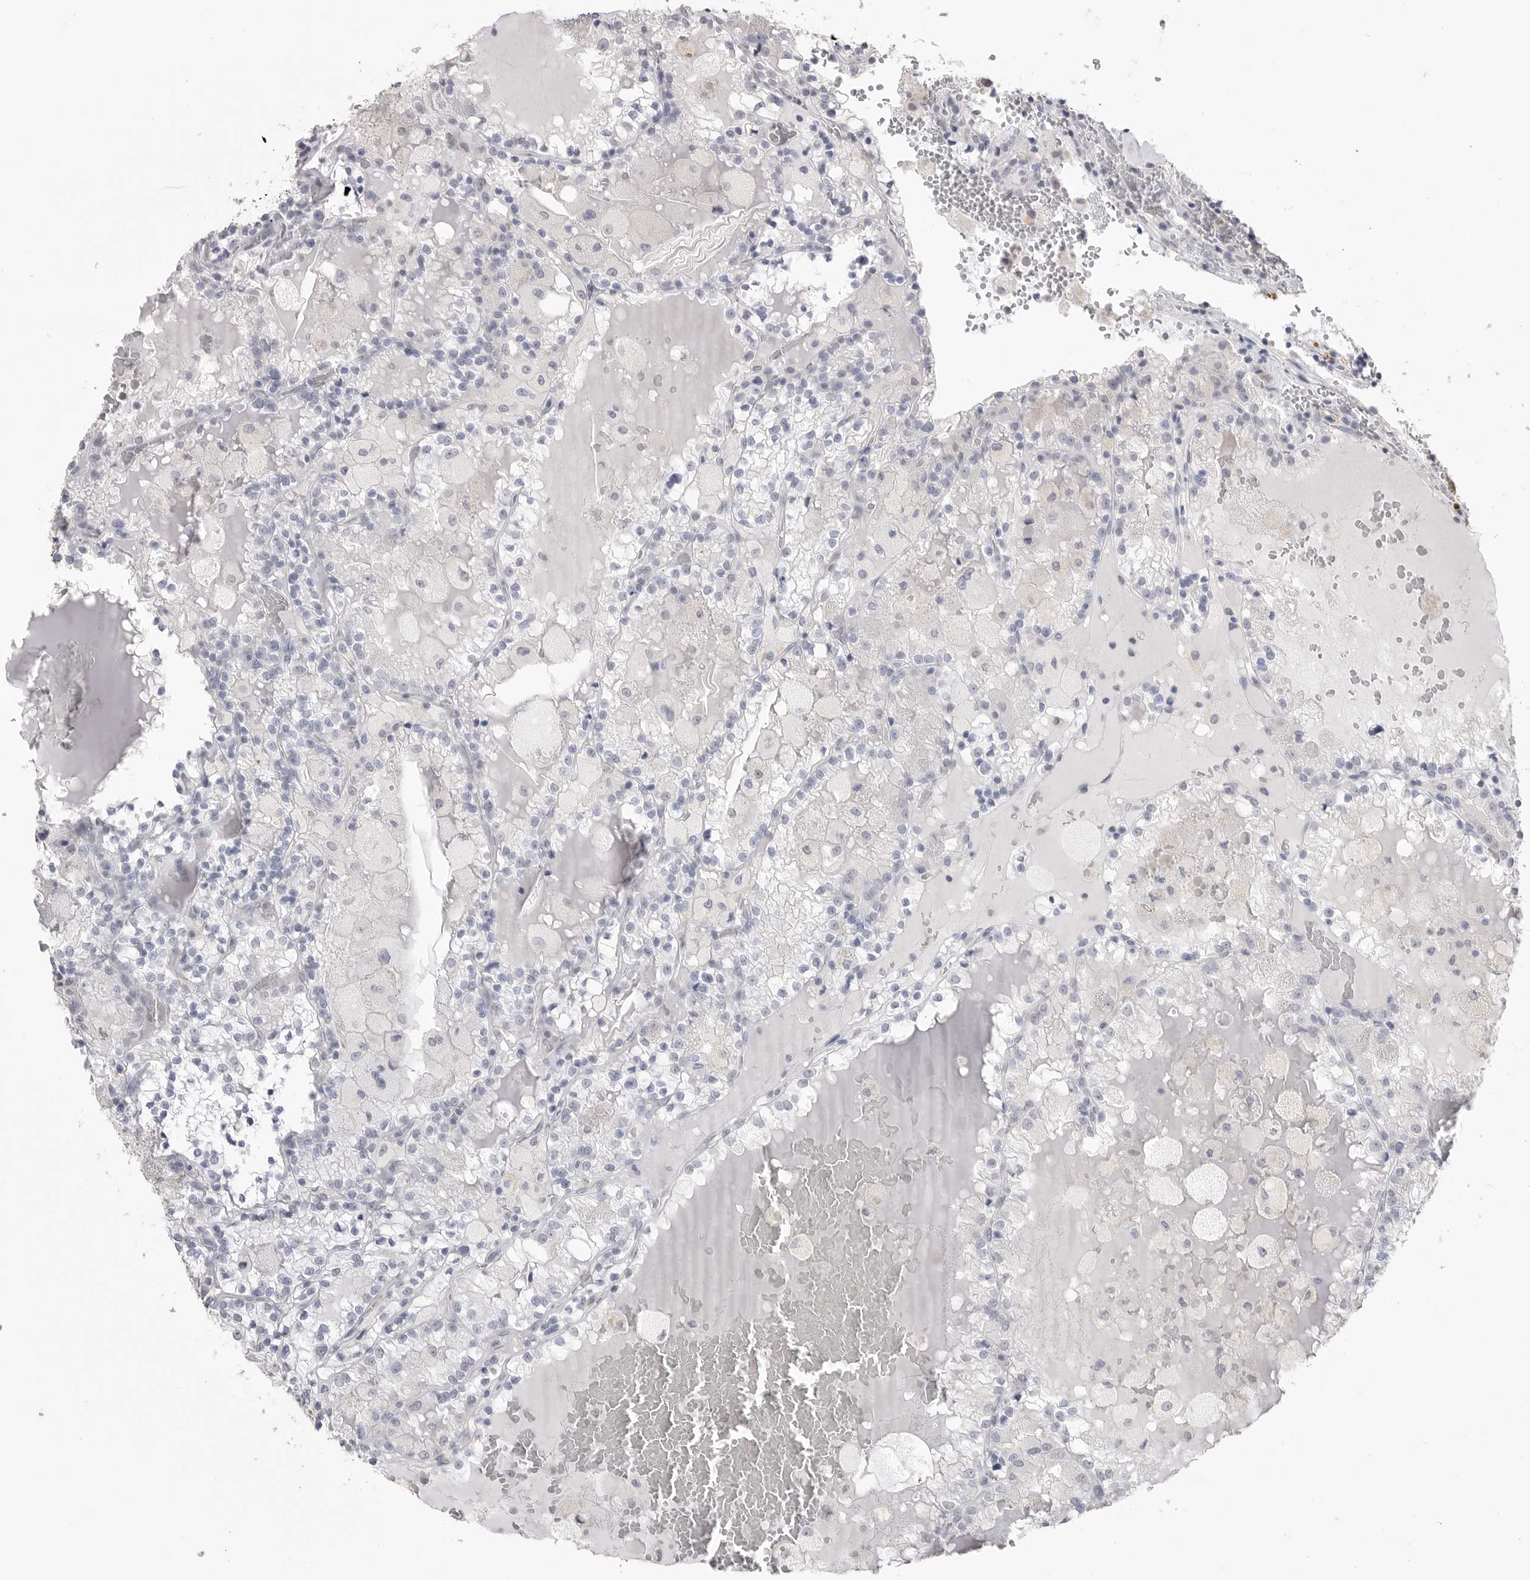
{"staining": {"intensity": "negative", "quantity": "none", "location": "none"}, "tissue": "renal cancer", "cell_type": "Tumor cells", "image_type": "cancer", "snomed": [{"axis": "morphology", "description": "Adenocarcinoma, NOS"}, {"axis": "topography", "description": "Kidney"}], "caption": "Tumor cells show no significant positivity in renal cancer (adenocarcinoma).", "gene": "ICAM5", "patient": {"sex": "female", "age": 56}}